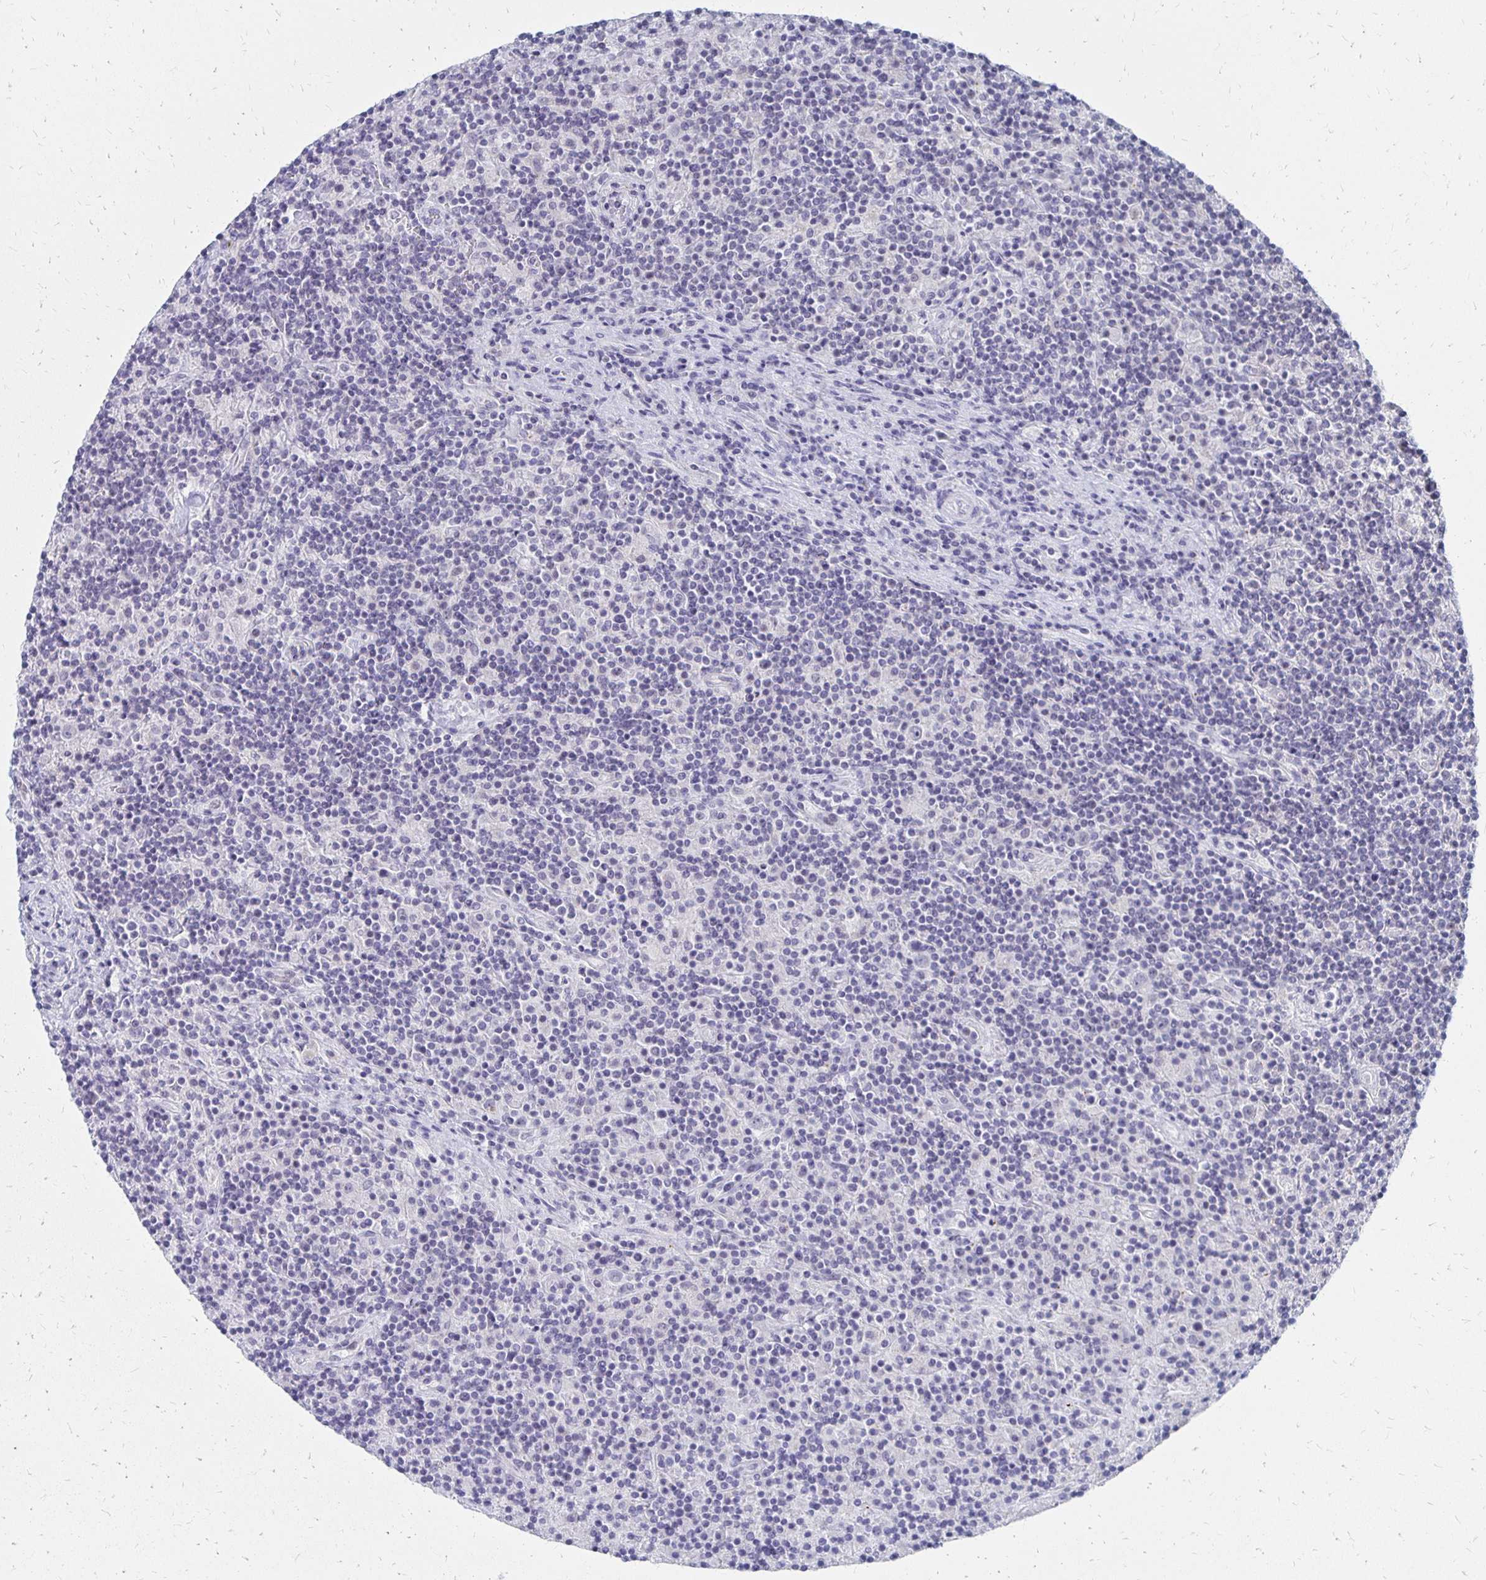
{"staining": {"intensity": "negative", "quantity": "none", "location": "none"}, "tissue": "lymphoma", "cell_type": "Tumor cells", "image_type": "cancer", "snomed": [{"axis": "morphology", "description": "Hodgkin's disease, NOS"}, {"axis": "topography", "description": "Lymph node"}], "caption": "This is an IHC histopathology image of Hodgkin's disease. There is no positivity in tumor cells.", "gene": "SYT2", "patient": {"sex": "male", "age": 70}}